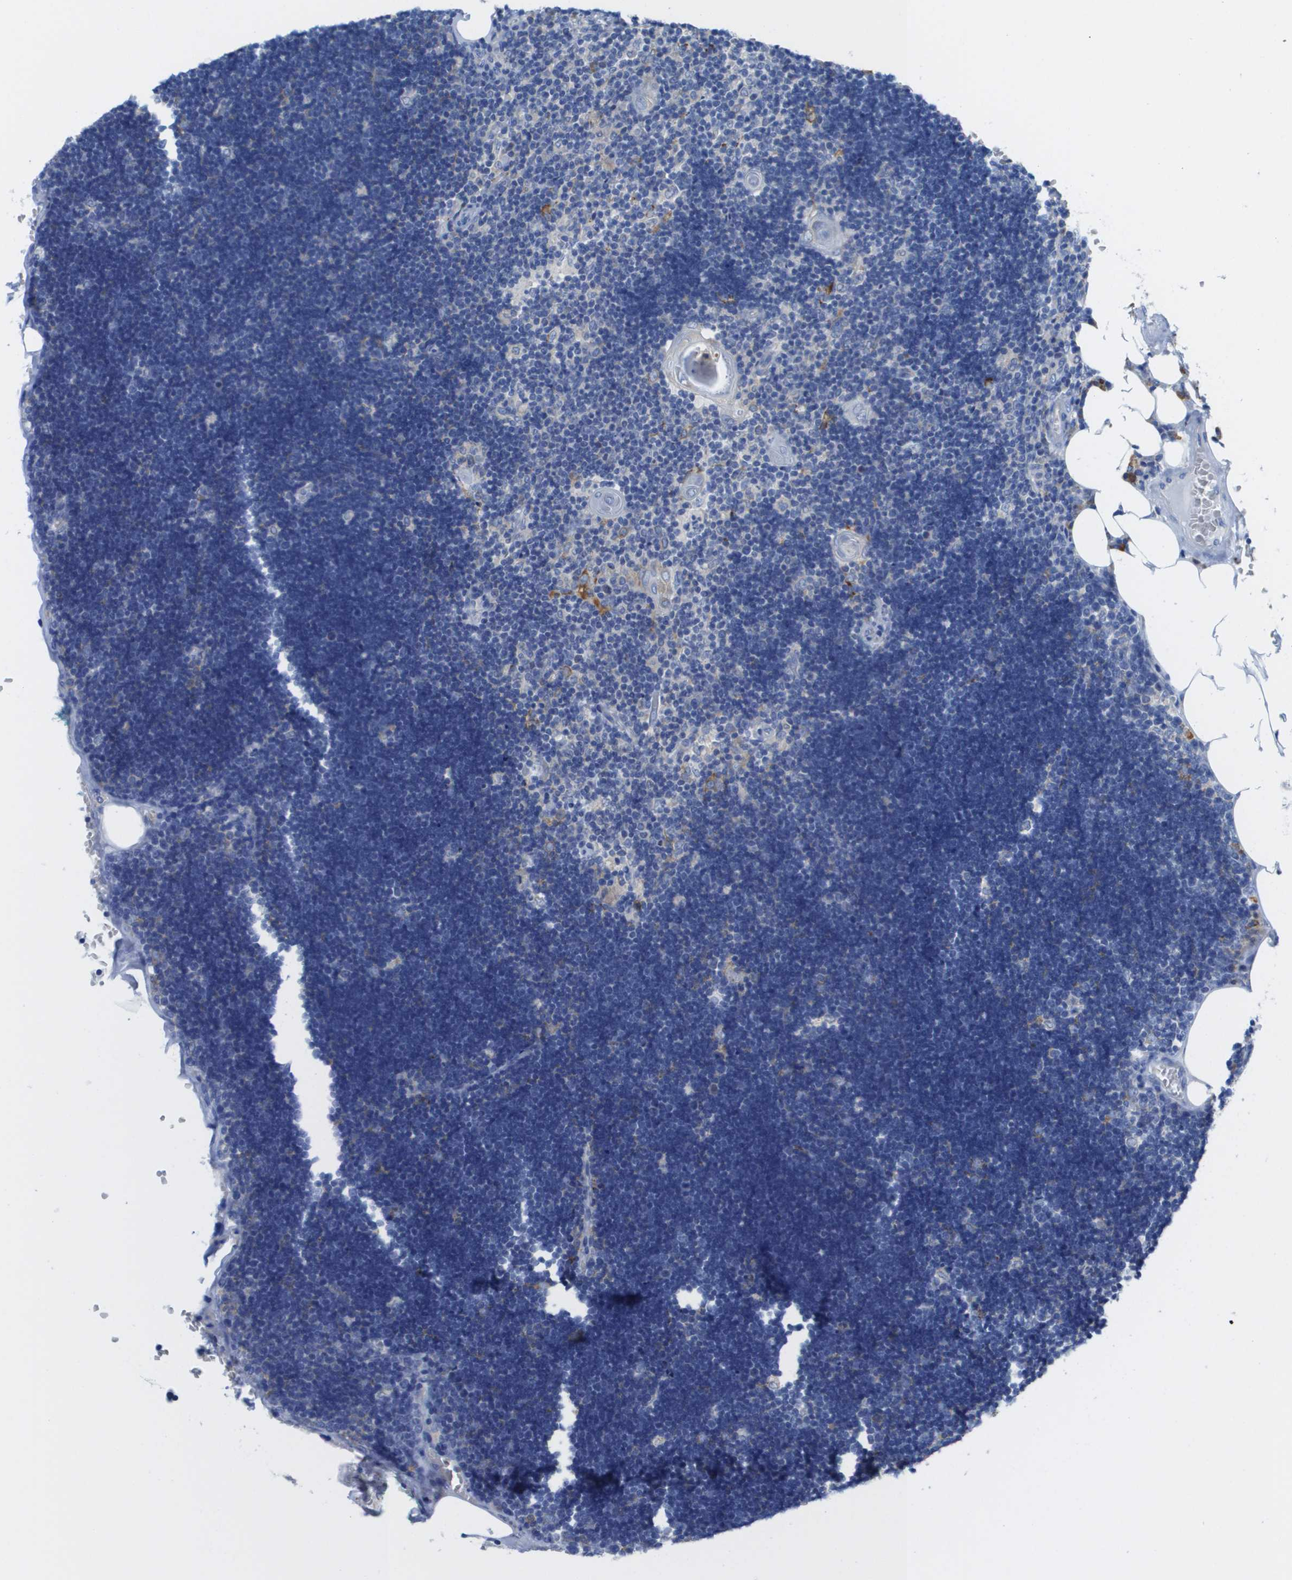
{"staining": {"intensity": "negative", "quantity": "none", "location": "none"}, "tissue": "lymph node", "cell_type": "Germinal center cells", "image_type": "normal", "snomed": [{"axis": "morphology", "description": "Normal tissue, NOS"}, {"axis": "topography", "description": "Lymph node"}], "caption": "Immunohistochemistry (IHC) image of benign lymph node: human lymph node stained with DAB exhibits no significant protein staining in germinal center cells. (Immunohistochemistry (IHC), brightfield microscopy, high magnification).", "gene": "SDR42E1", "patient": {"sex": "male", "age": 33}}